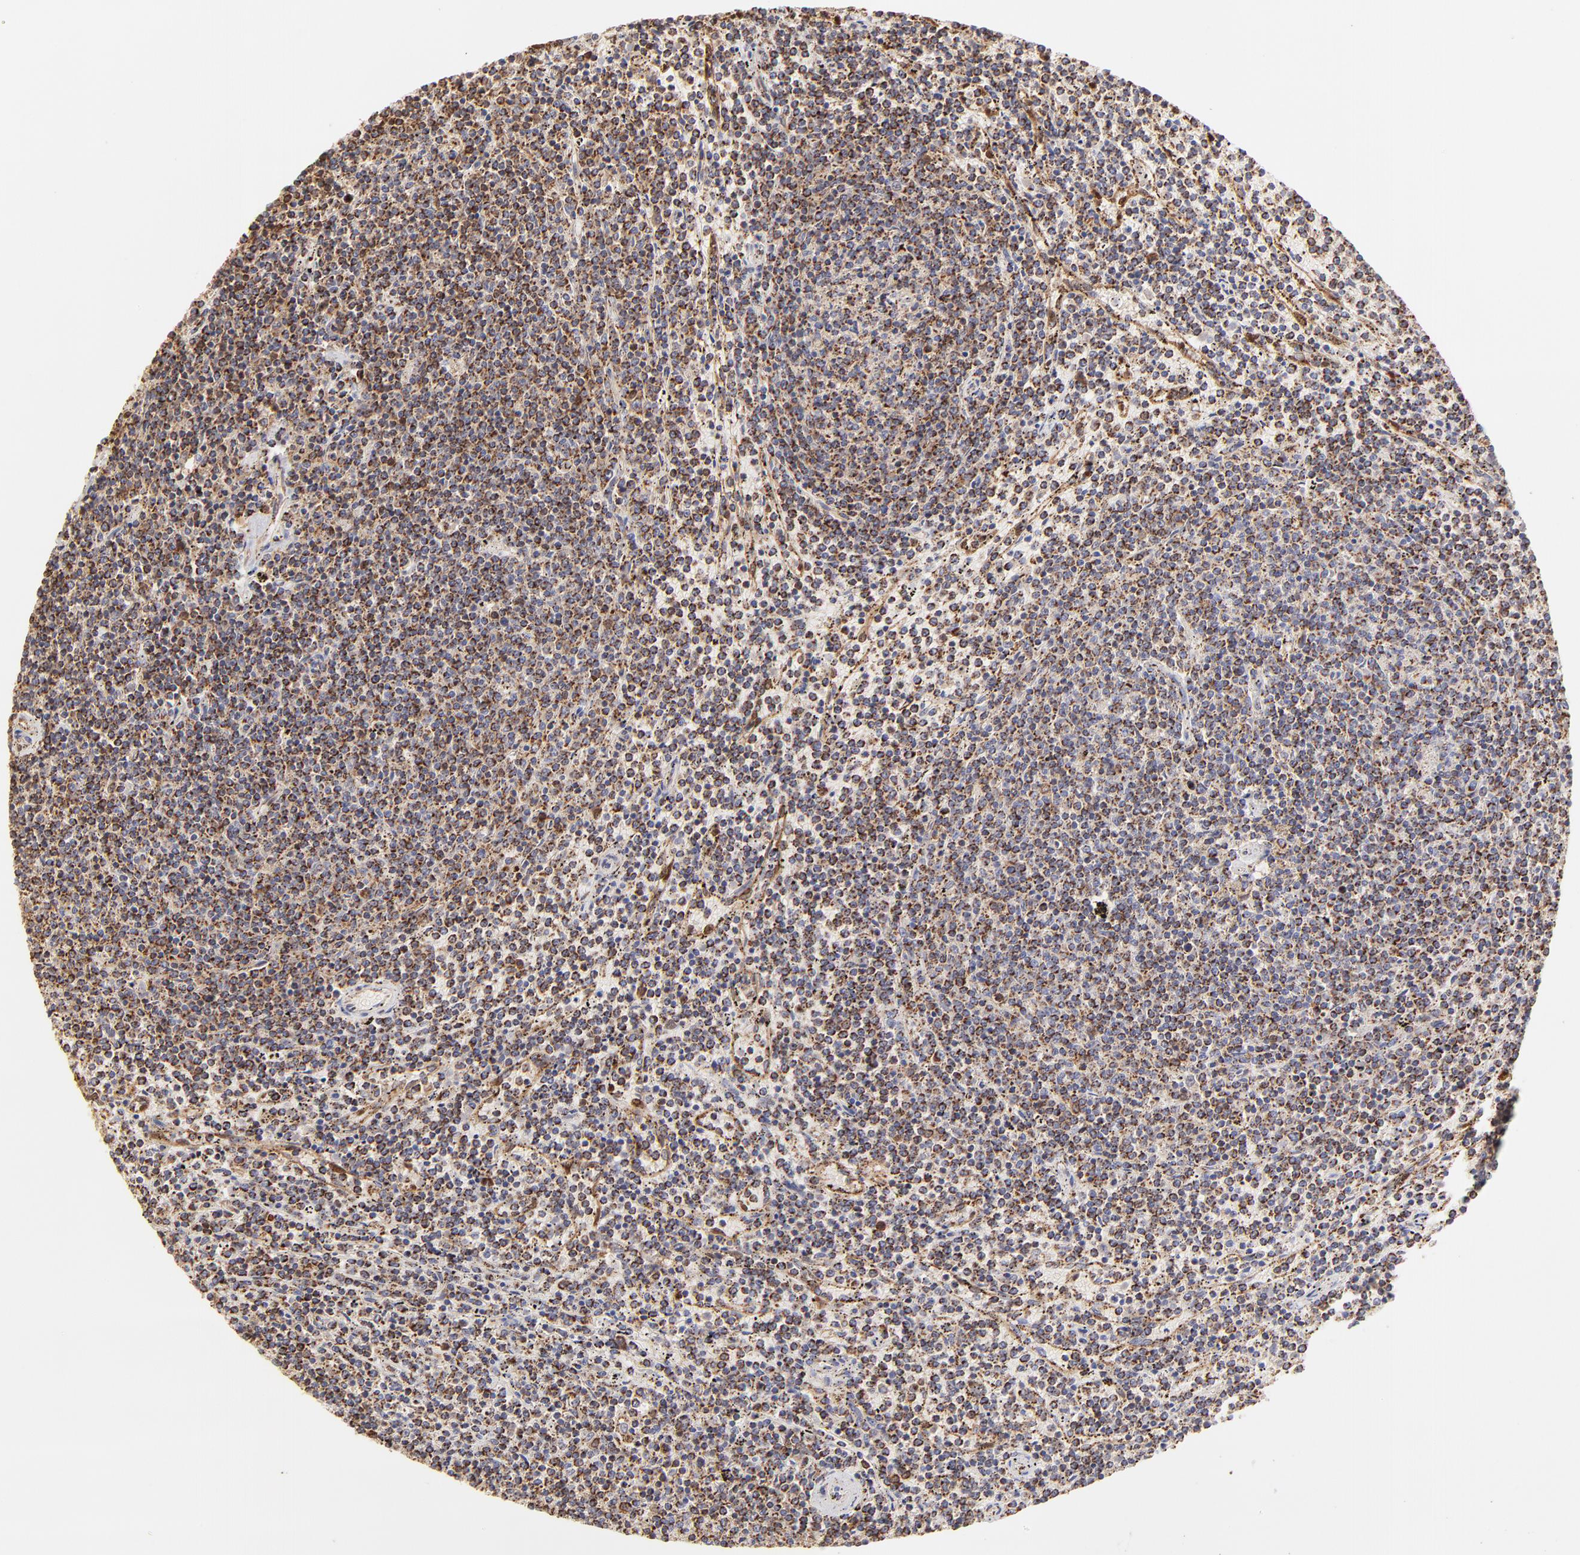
{"staining": {"intensity": "moderate", "quantity": ">75%", "location": "cytoplasmic/membranous"}, "tissue": "lymphoma", "cell_type": "Tumor cells", "image_type": "cancer", "snomed": [{"axis": "morphology", "description": "Malignant lymphoma, non-Hodgkin's type, Low grade"}, {"axis": "topography", "description": "Spleen"}], "caption": "Immunohistochemistry (IHC) staining of malignant lymphoma, non-Hodgkin's type (low-grade), which demonstrates medium levels of moderate cytoplasmic/membranous positivity in about >75% of tumor cells indicating moderate cytoplasmic/membranous protein staining. The staining was performed using DAB (3,3'-diaminobenzidine) (brown) for protein detection and nuclei were counterstained in hematoxylin (blue).", "gene": "ECH1", "patient": {"sex": "female", "age": 50}}